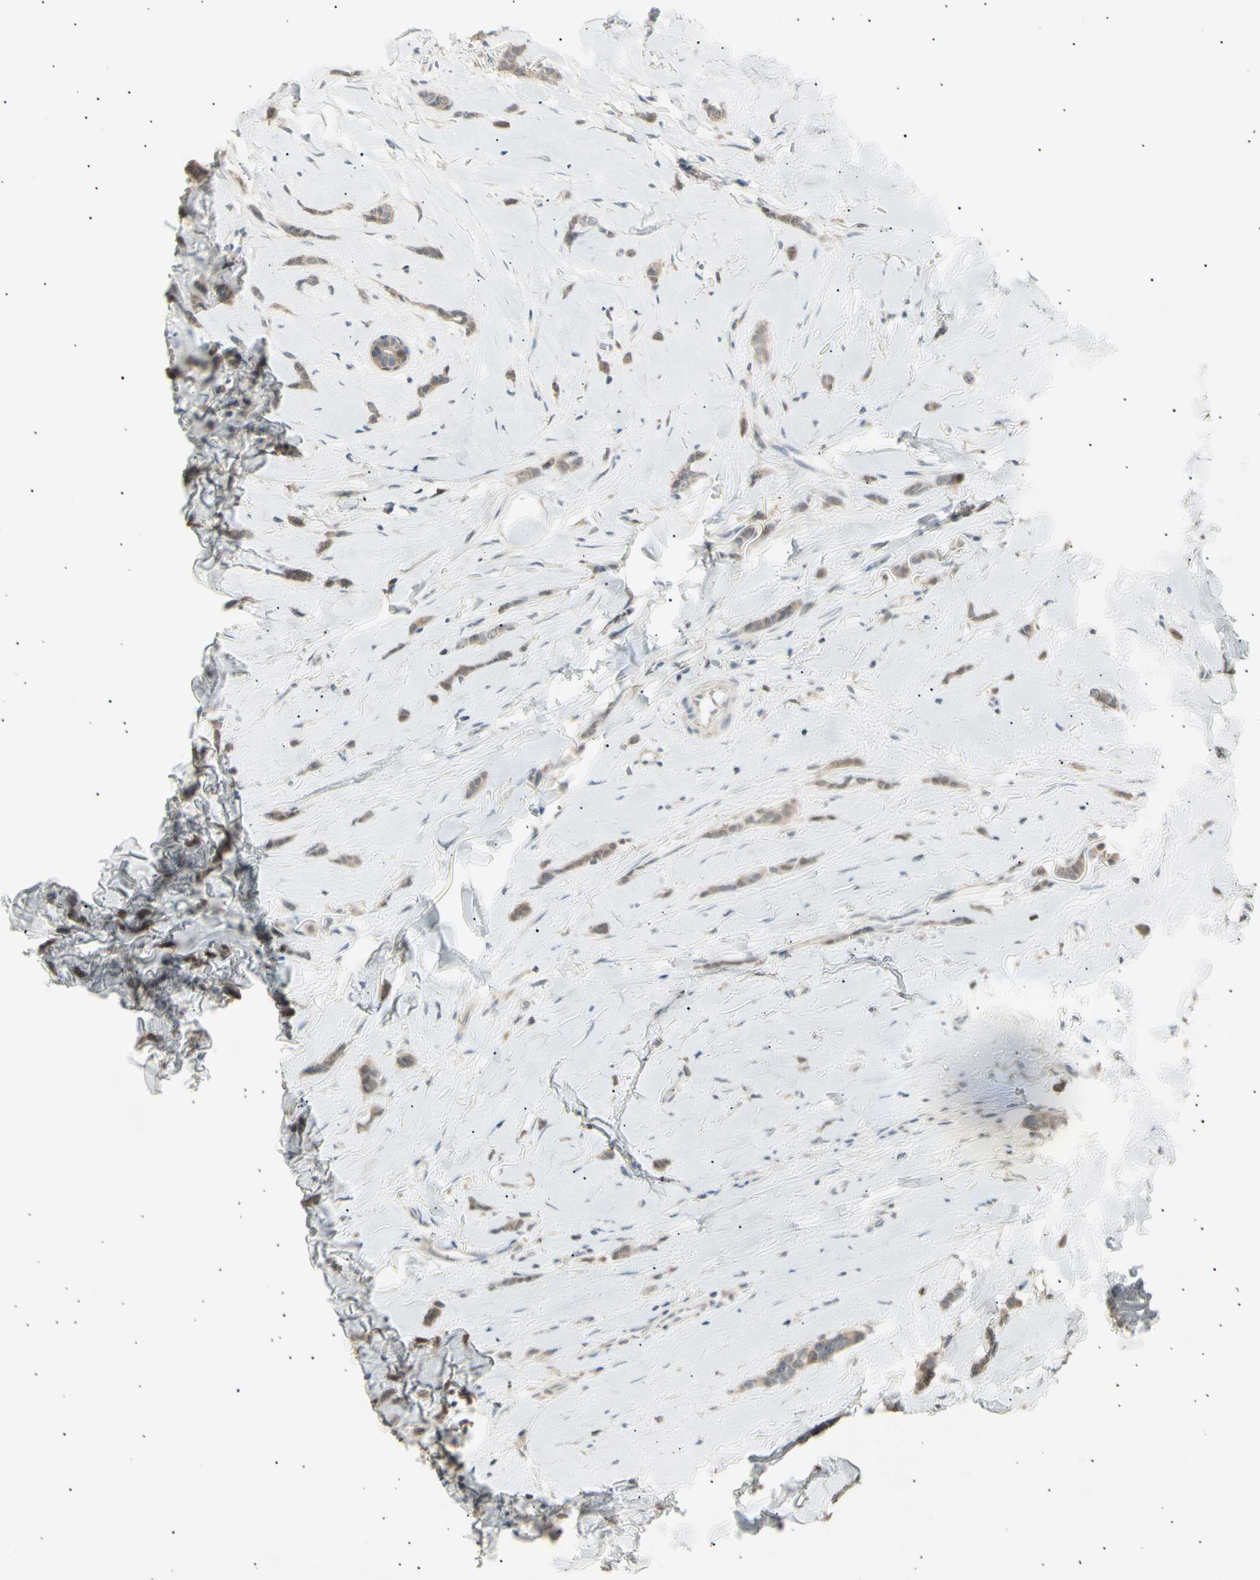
{"staining": {"intensity": "weak", "quantity": ">75%", "location": "cytoplasmic/membranous"}, "tissue": "breast cancer", "cell_type": "Tumor cells", "image_type": "cancer", "snomed": [{"axis": "morphology", "description": "Lobular carcinoma"}, {"axis": "topography", "description": "Skin"}, {"axis": "topography", "description": "Breast"}], "caption": "This photomicrograph demonstrates immunohistochemistry (IHC) staining of breast lobular carcinoma, with low weak cytoplasmic/membranous expression in approximately >75% of tumor cells.", "gene": "LHPP", "patient": {"sex": "female", "age": 46}}